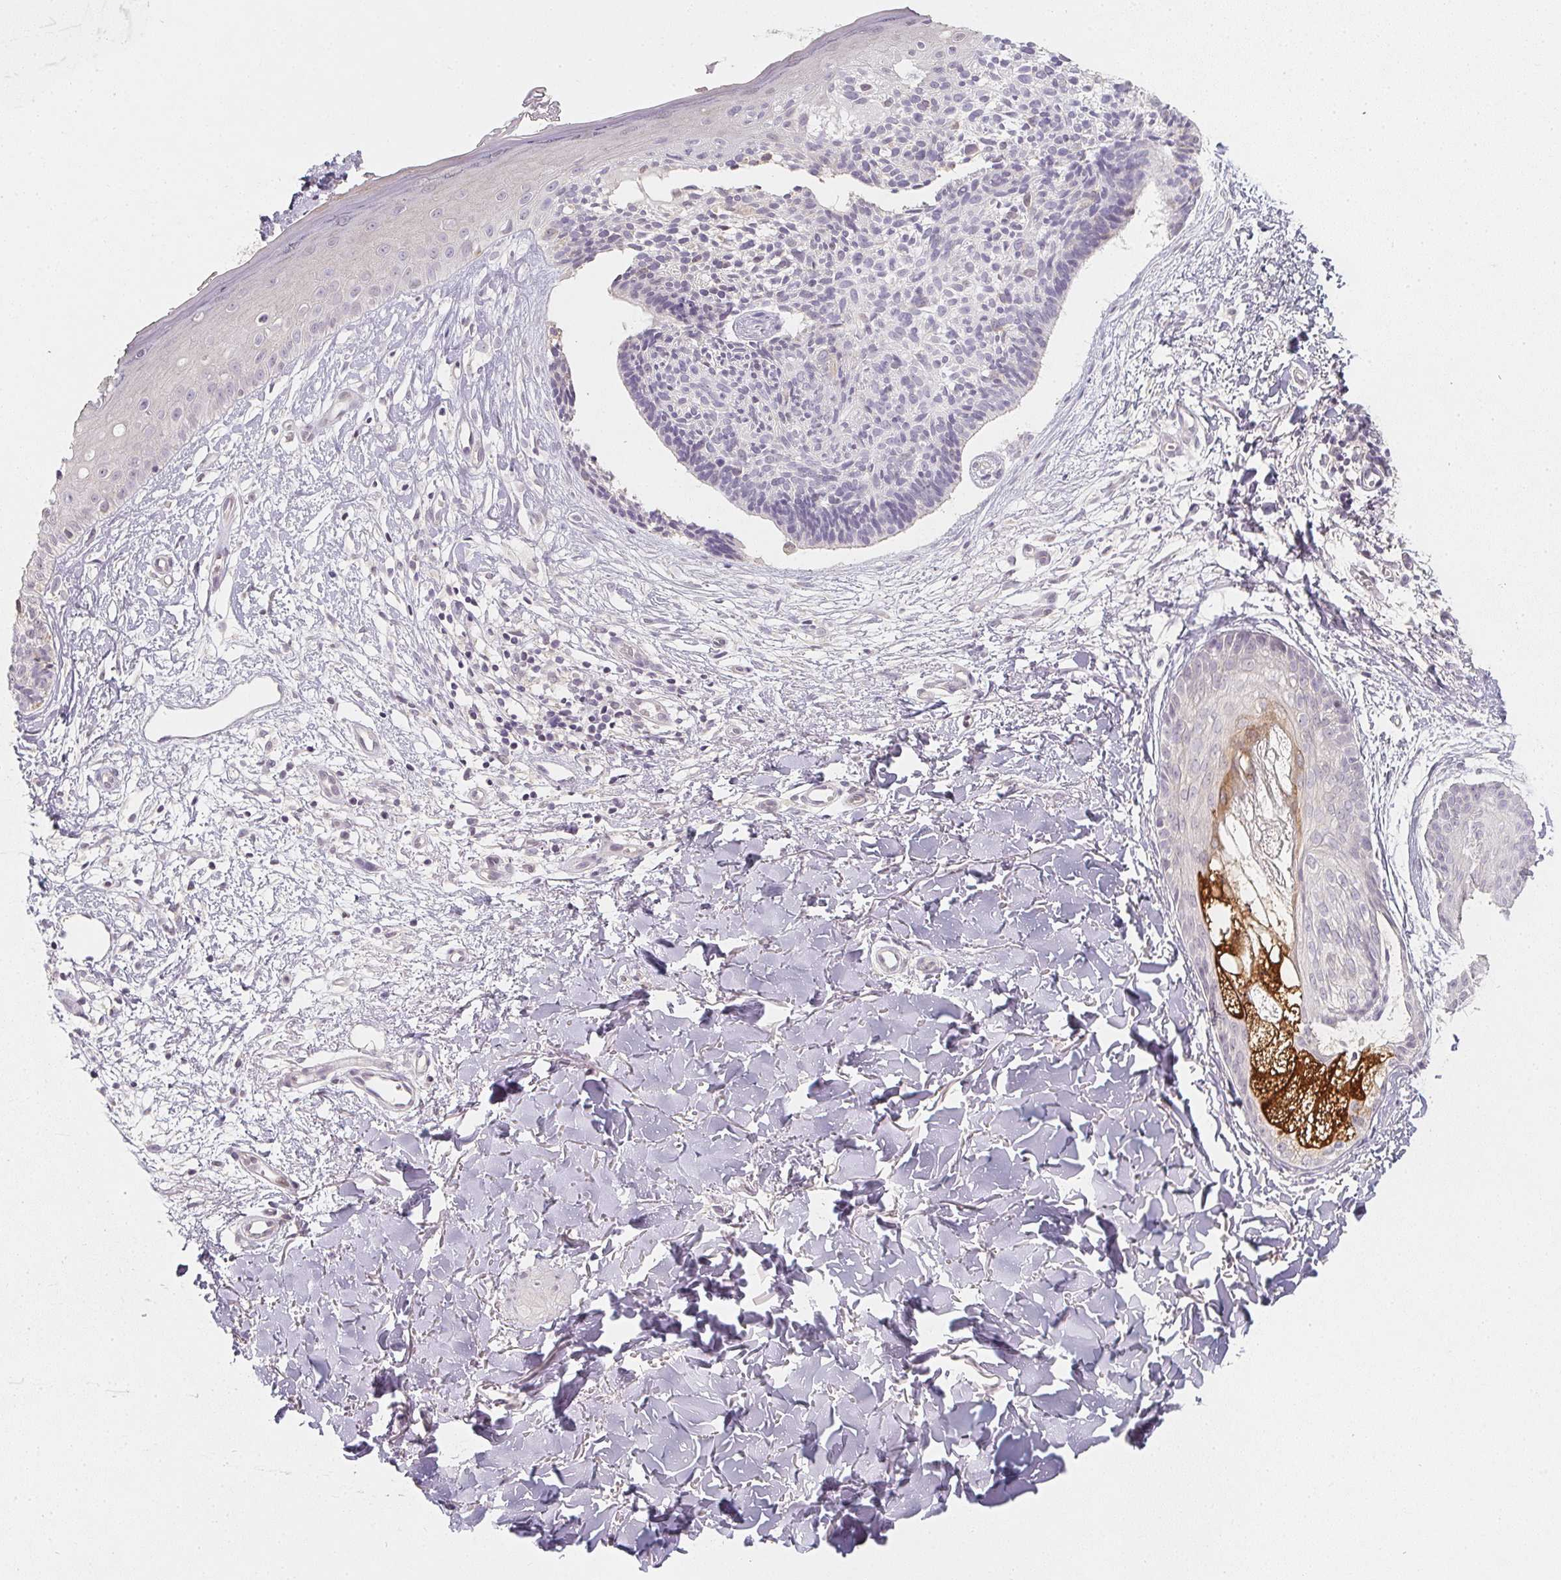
{"staining": {"intensity": "negative", "quantity": "none", "location": "none"}, "tissue": "skin cancer", "cell_type": "Tumor cells", "image_type": "cancer", "snomed": [{"axis": "morphology", "description": "Basal cell carcinoma"}, {"axis": "topography", "description": "Skin"}], "caption": "Tumor cells are negative for protein expression in human skin cancer.", "gene": "SOAT1", "patient": {"sex": "male", "age": 51}}